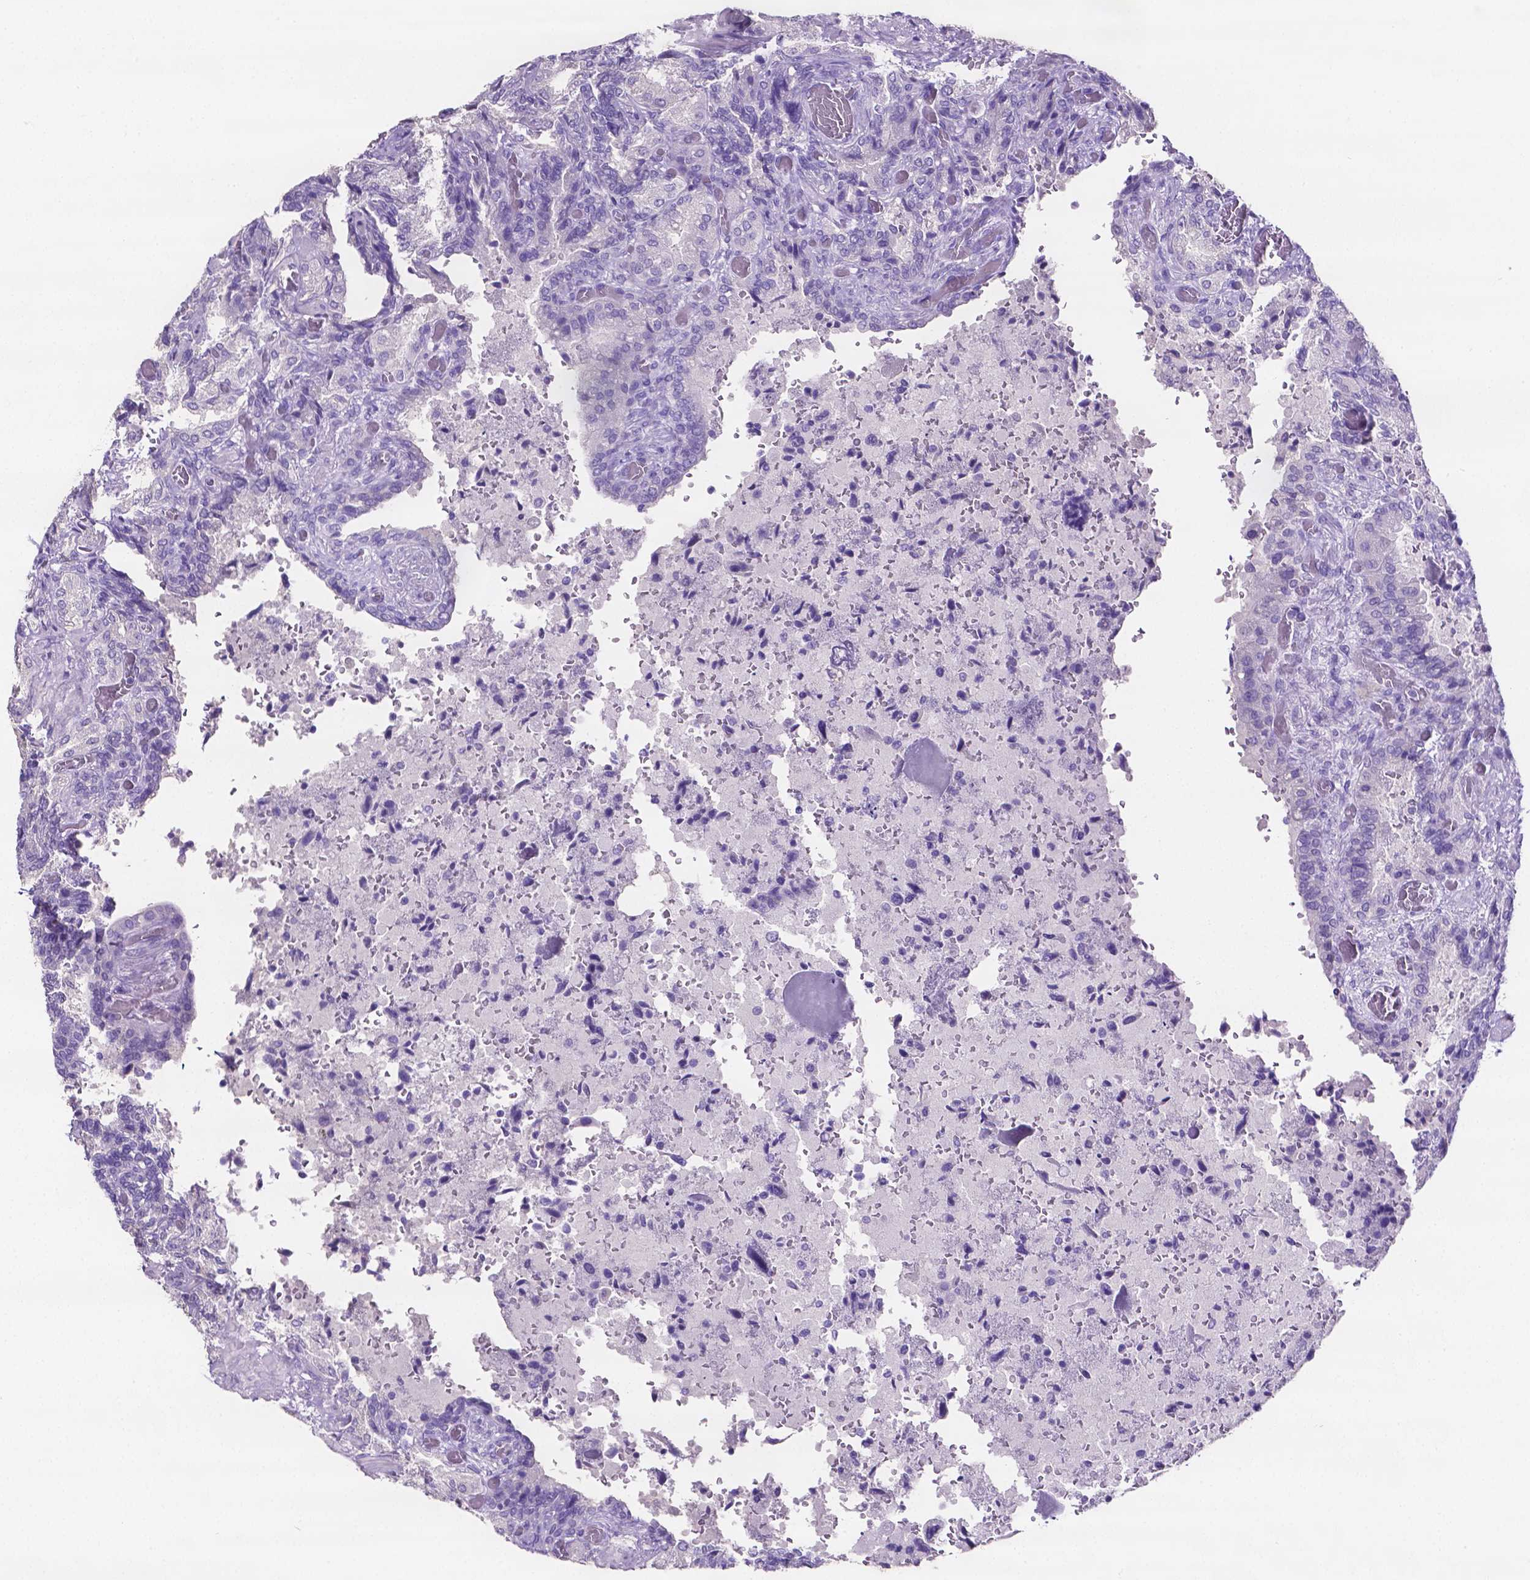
{"staining": {"intensity": "negative", "quantity": "none", "location": "none"}, "tissue": "seminal vesicle", "cell_type": "Glandular cells", "image_type": "normal", "snomed": [{"axis": "morphology", "description": "Normal tissue, NOS"}, {"axis": "topography", "description": "Seminal veicle"}], "caption": "Benign seminal vesicle was stained to show a protein in brown. There is no significant positivity in glandular cells. (Brightfield microscopy of DAB (3,3'-diaminobenzidine) IHC at high magnification).", "gene": "SLC22A2", "patient": {"sex": "male", "age": 68}}